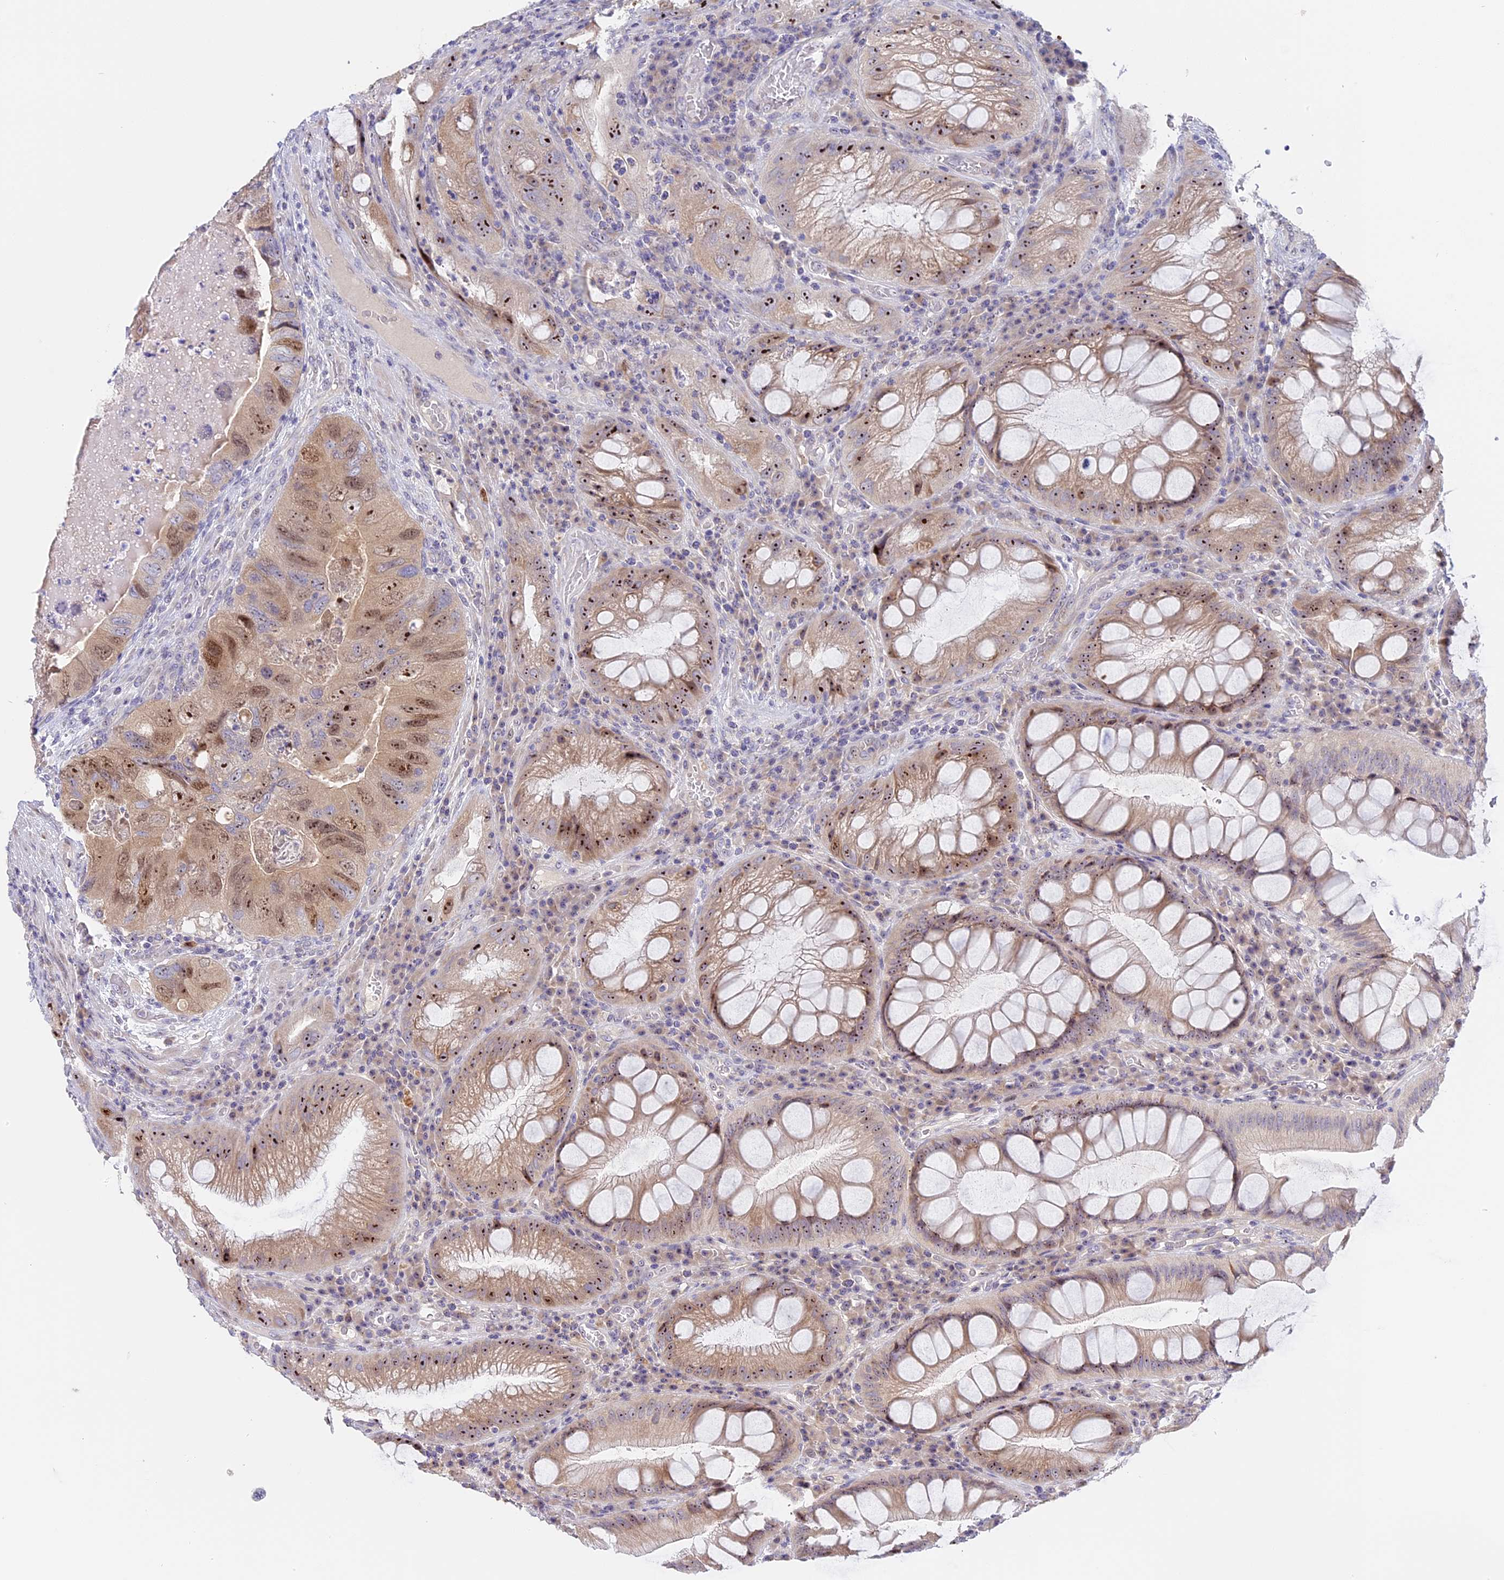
{"staining": {"intensity": "moderate", "quantity": "25%-75%", "location": "nuclear"}, "tissue": "colorectal cancer", "cell_type": "Tumor cells", "image_type": "cancer", "snomed": [{"axis": "morphology", "description": "Adenocarcinoma, NOS"}, {"axis": "topography", "description": "Rectum"}], "caption": "Human colorectal adenocarcinoma stained with a protein marker reveals moderate staining in tumor cells.", "gene": "RAD51", "patient": {"sex": "male", "age": 63}}